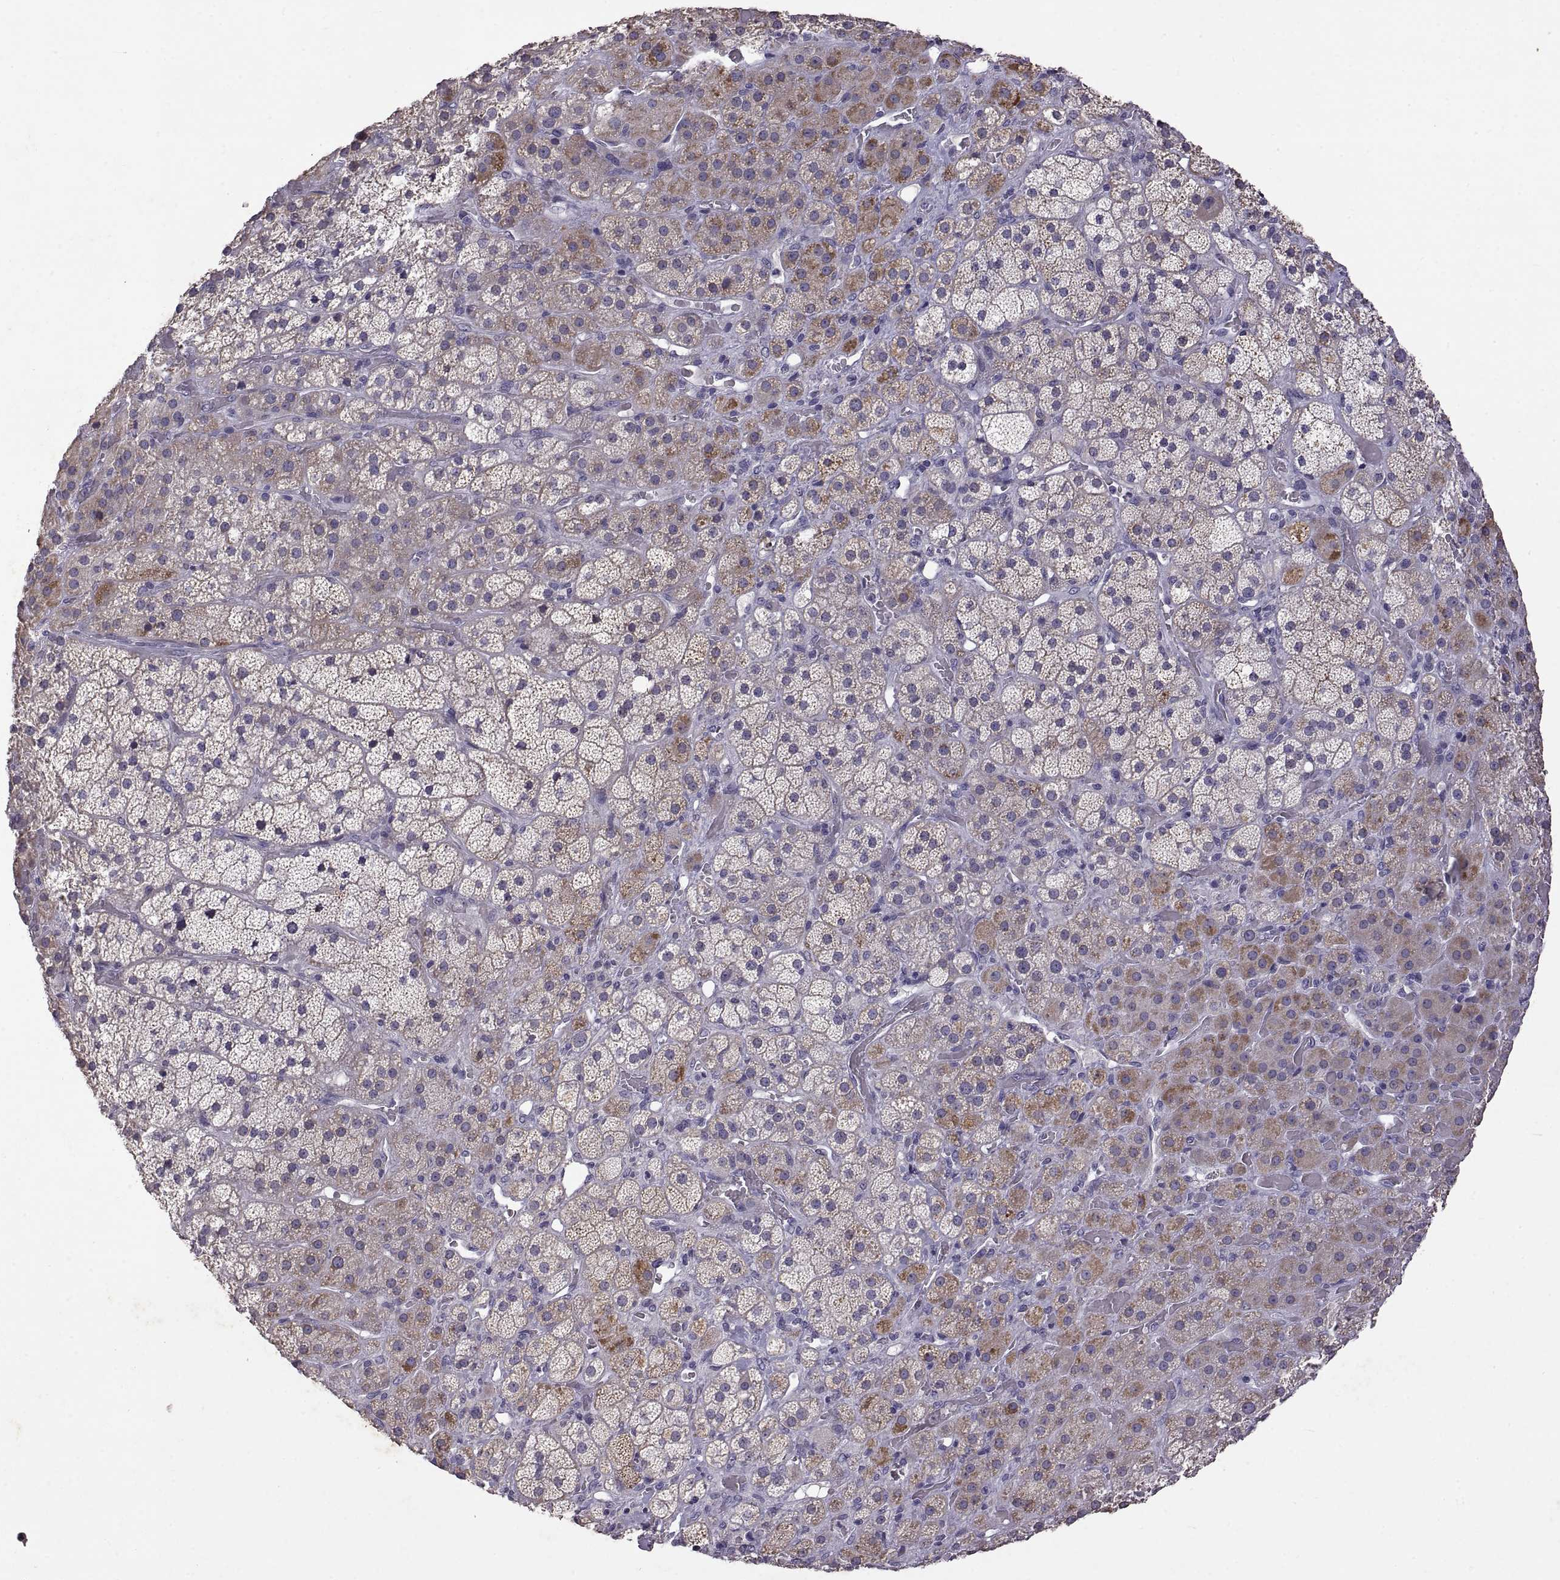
{"staining": {"intensity": "moderate", "quantity": "<25%", "location": "cytoplasmic/membranous"}, "tissue": "adrenal gland", "cell_type": "Glandular cells", "image_type": "normal", "snomed": [{"axis": "morphology", "description": "Normal tissue, NOS"}, {"axis": "topography", "description": "Adrenal gland"}], "caption": "About <25% of glandular cells in unremarkable adrenal gland demonstrate moderate cytoplasmic/membranous protein expression as visualized by brown immunohistochemical staining.", "gene": "DEFB136", "patient": {"sex": "male", "age": 57}}